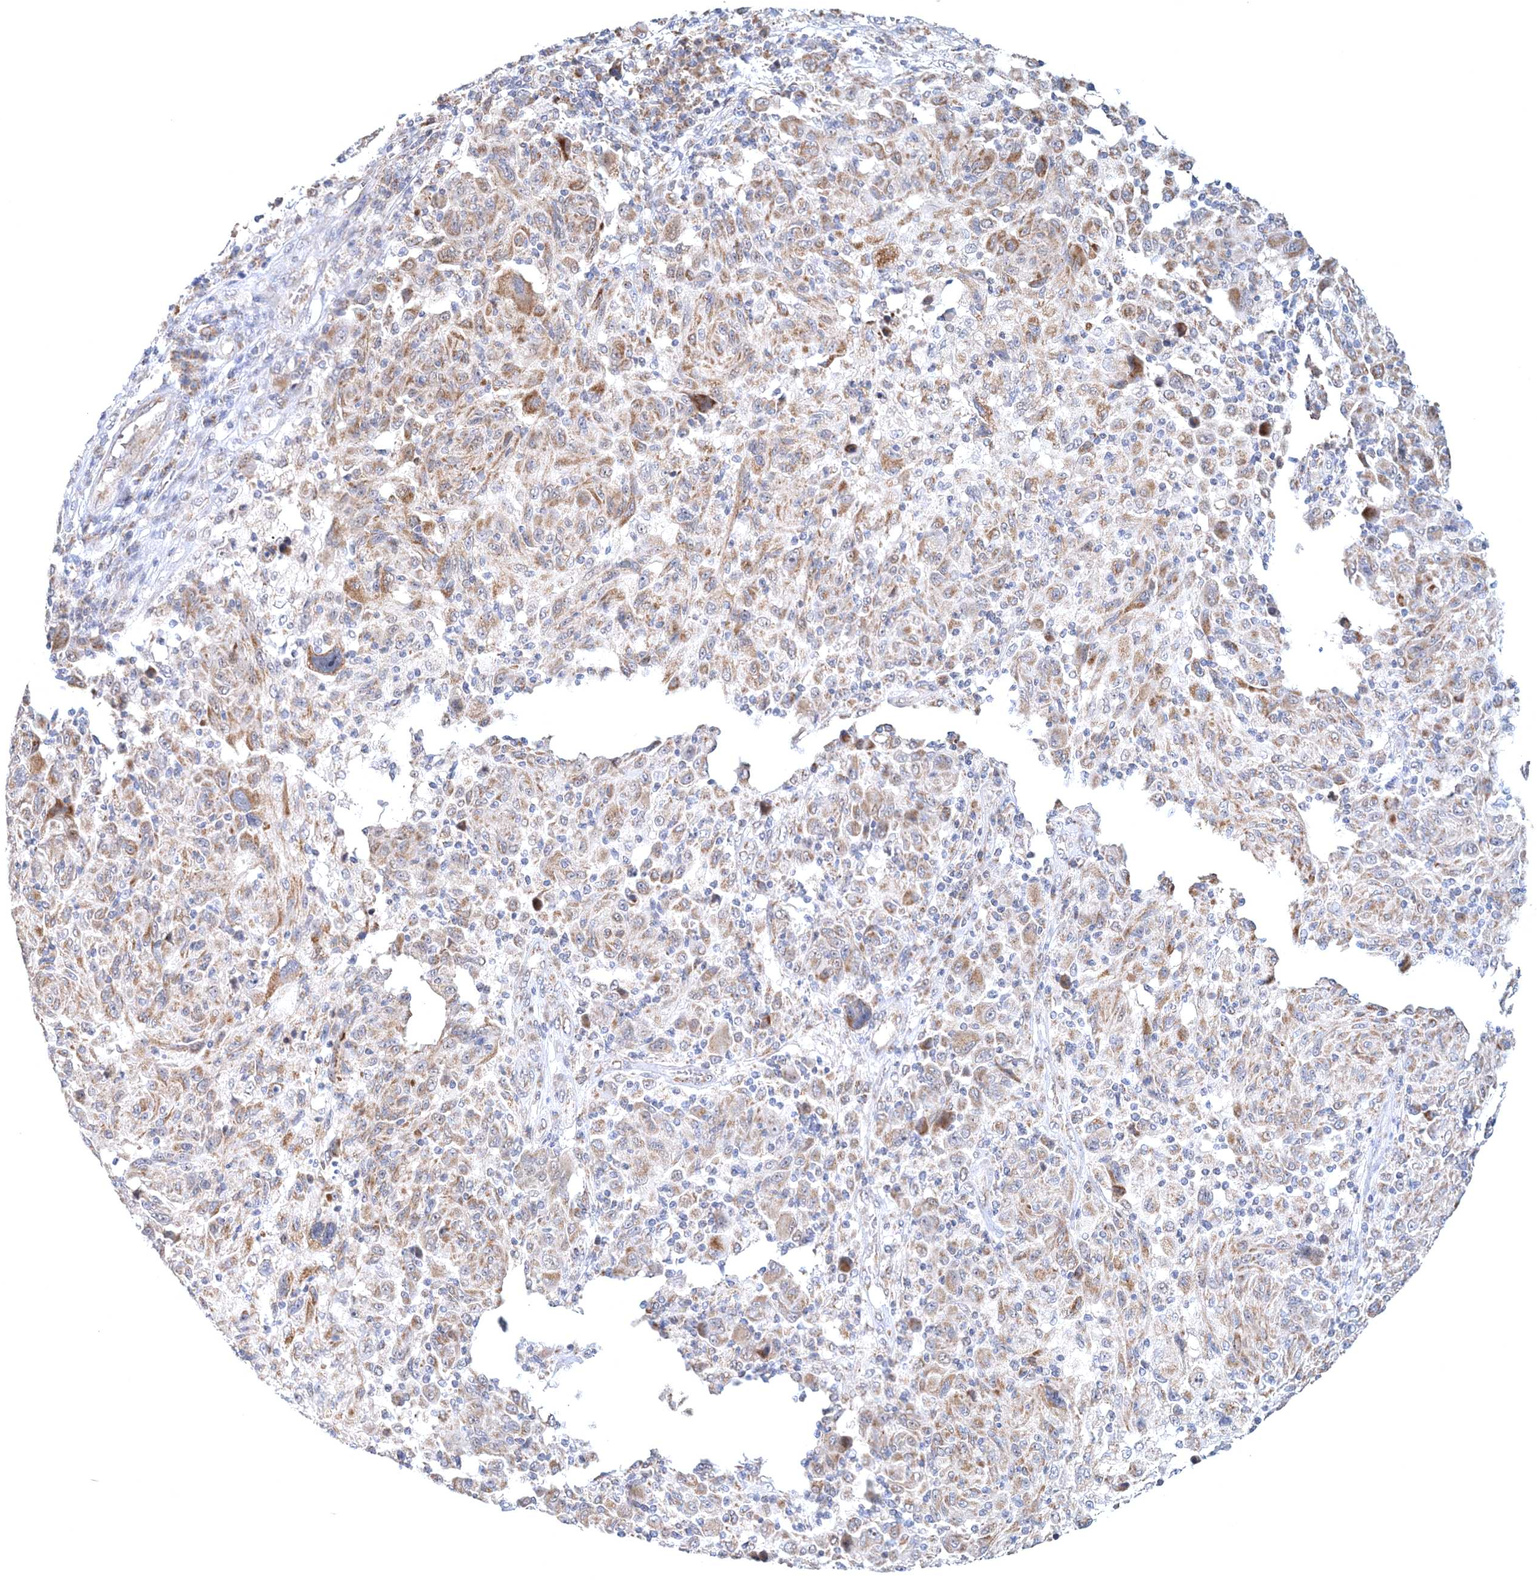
{"staining": {"intensity": "weak", "quantity": ">75%", "location": "cytoplasmic/membranous"}, "tissue": "melanoma", "cell_type": "Tumor cells", "image_type": "cancer", "snomed": [{"axis": "morphology", "description": "Malignant melanoma, NOS"}, {"axis": "topography", "description": "Skin"}], "caption": "IHC micrograph of neoplastic tissue: malignant melanoma stained using immunohistochemistry shows low levels of weak protein expression localized specifically in the cytoplasmic/membranous of tumor cells, appearing as a cytoplasmic/membranous brown color.", "gene": "RNF150", "patient": {"sex": "male", "age": 53}}